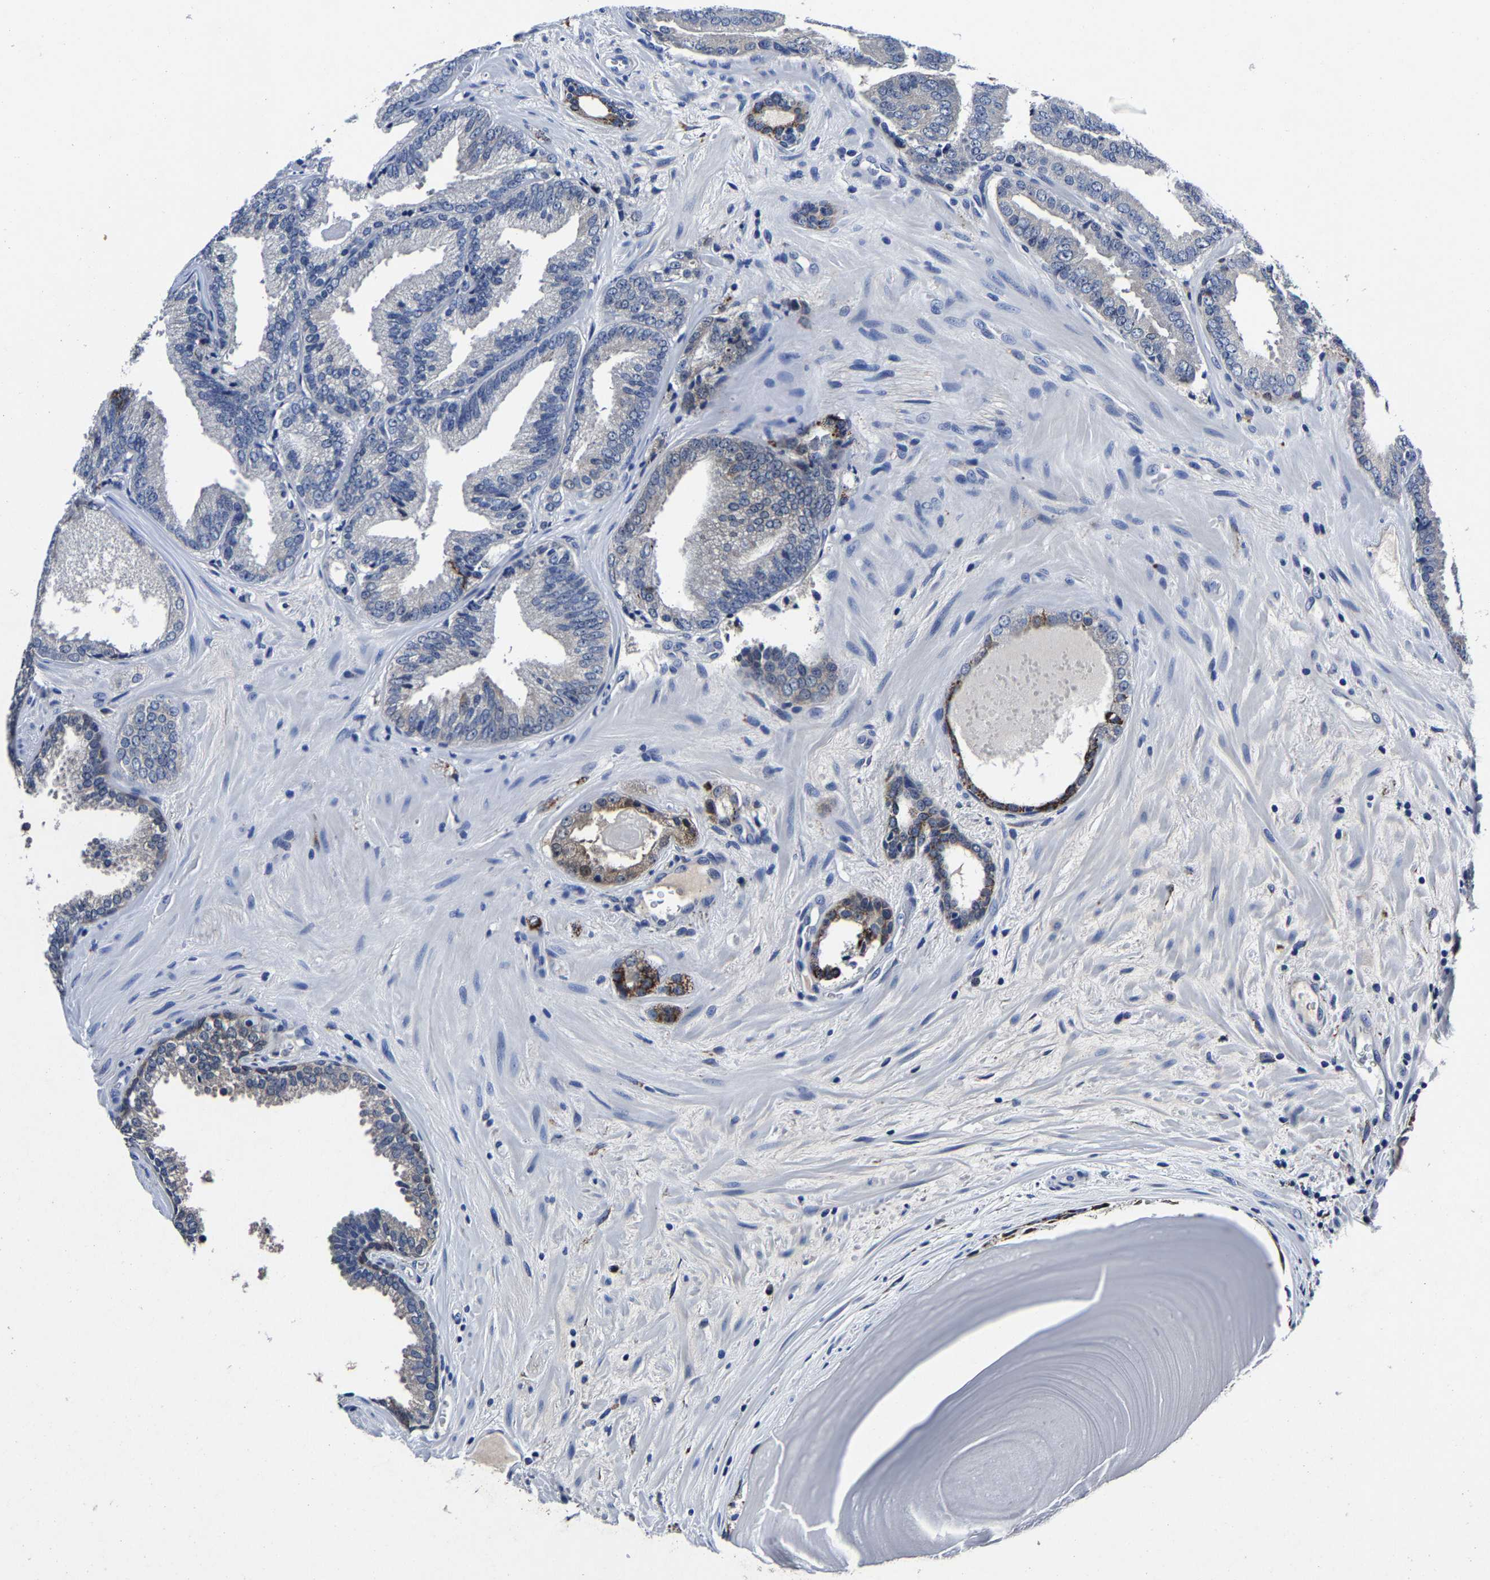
{"staining": {"intensity": "negative", "quantity": "none", "location": "none"}, "tissue": "prostate cancer", "cell_type": "Tumor cells", "image_type": "cancer", "snomed": [{"axis": "morphology", "description": "Adenocarcinoma, Low grade"}, {"axis": "topography", "description": "Prostate"}], "caption": "Tumor cells show no significant protein staining in prostate cancer (adenocarcinoma (low-grade)).", "gene": "PSPH", "patient": {"sex": "male", "age": 65}}